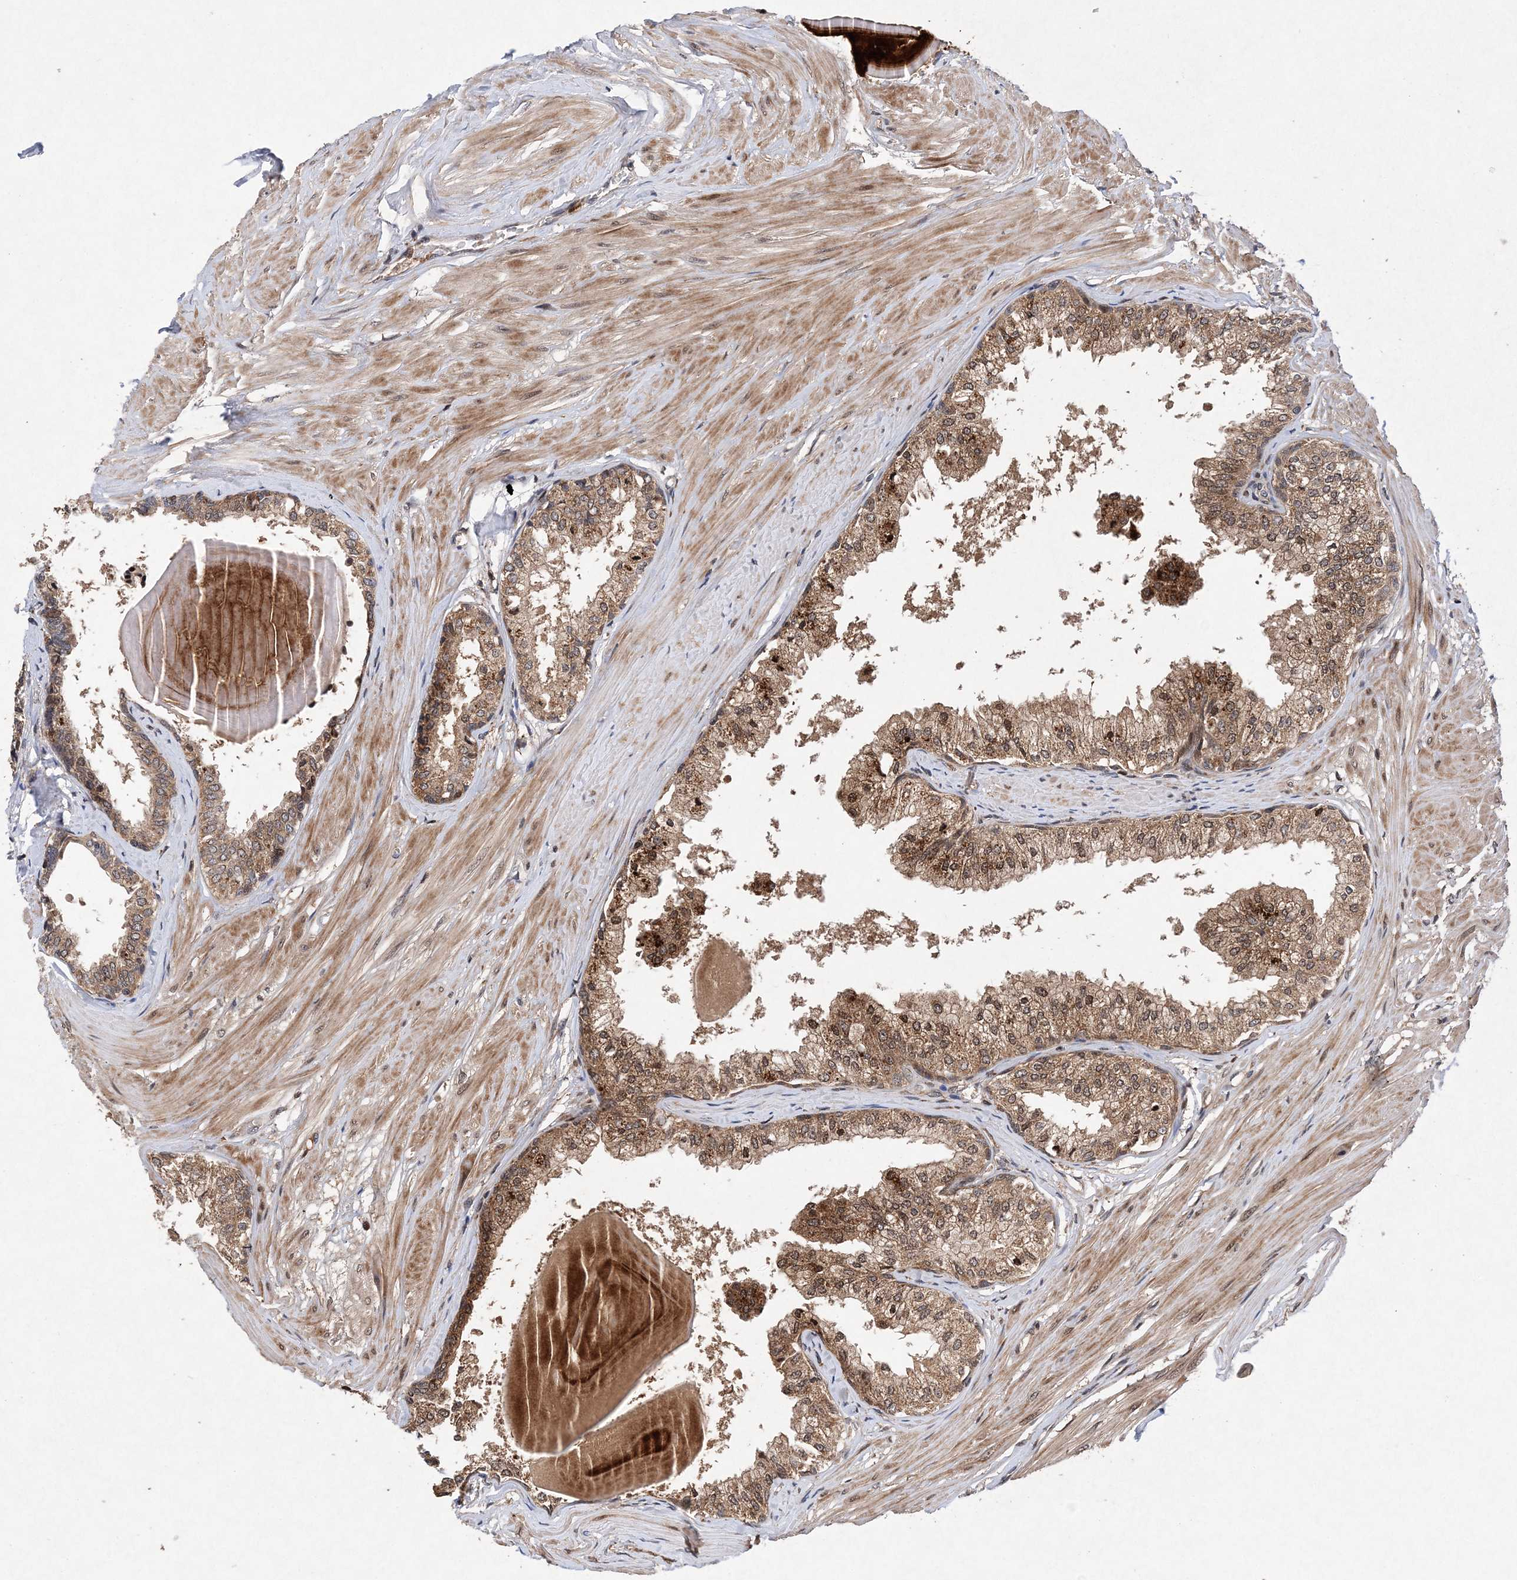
{"staining": {"intensity": "strong", "quantity": ">75%", "location": "cytoplasmic/membranous,nuclear"}, "tissue": "prostate", "cell_type": "Glandular cells", "image_type": "normal", "snomed": [{"axis": "morphology", "description": "Normal tissue, NOS"}, {"axis": "topography", "description": "Prostate"}], "caption": "DAB immunohistochemical staining of benign prostate exhibits strong cytoplasmic/membranous,nuclear protein expression in about >75% of glandular cells. (IHC, brightfield microscopy, high magnification).", "gene": "PROSER1", "patient": {"sex": "male", "age": 48}}